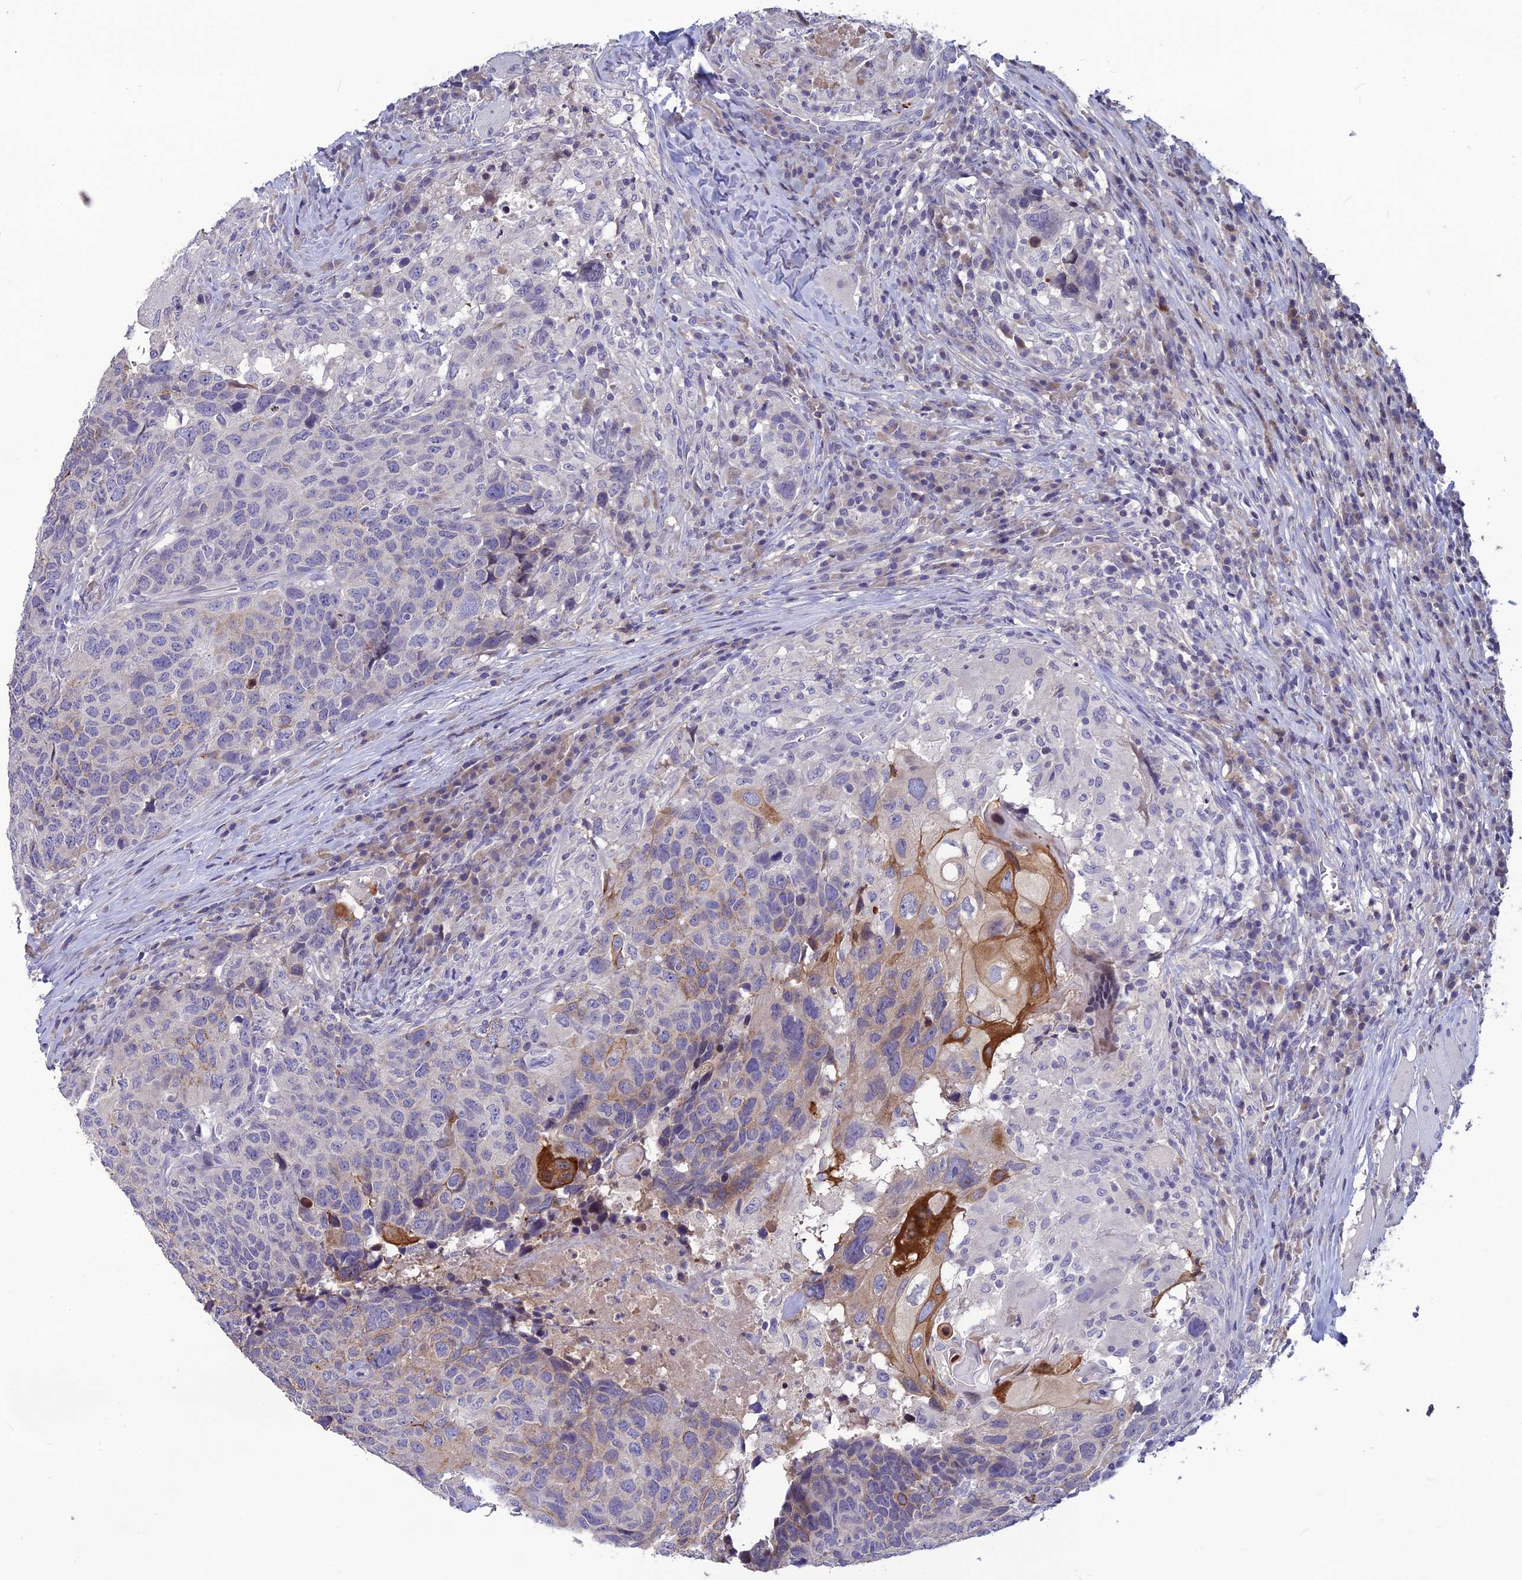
{"staining": {"intensity": "moderate", "quantity": "<25%", "location": "cytoplasmic/membranous"}, "tissue": "head and neck cancer", "cell_type": "Tumor cells", "image_type": "cancer", "snomed": [{"axis": "morphology", "description": "Squamous cell carcinoma, NOS"}, {"axis": "topography", "description": "Head-Neck"}], "caption": "The image reveals staining of squamous cell carcinoma (head and neck), revealing moderate cytoplasmic/membranous protein positivity (brown color) within tumor cells.", "gene": "TMEM134", "patient": {"sex": "male", "age": 66}}